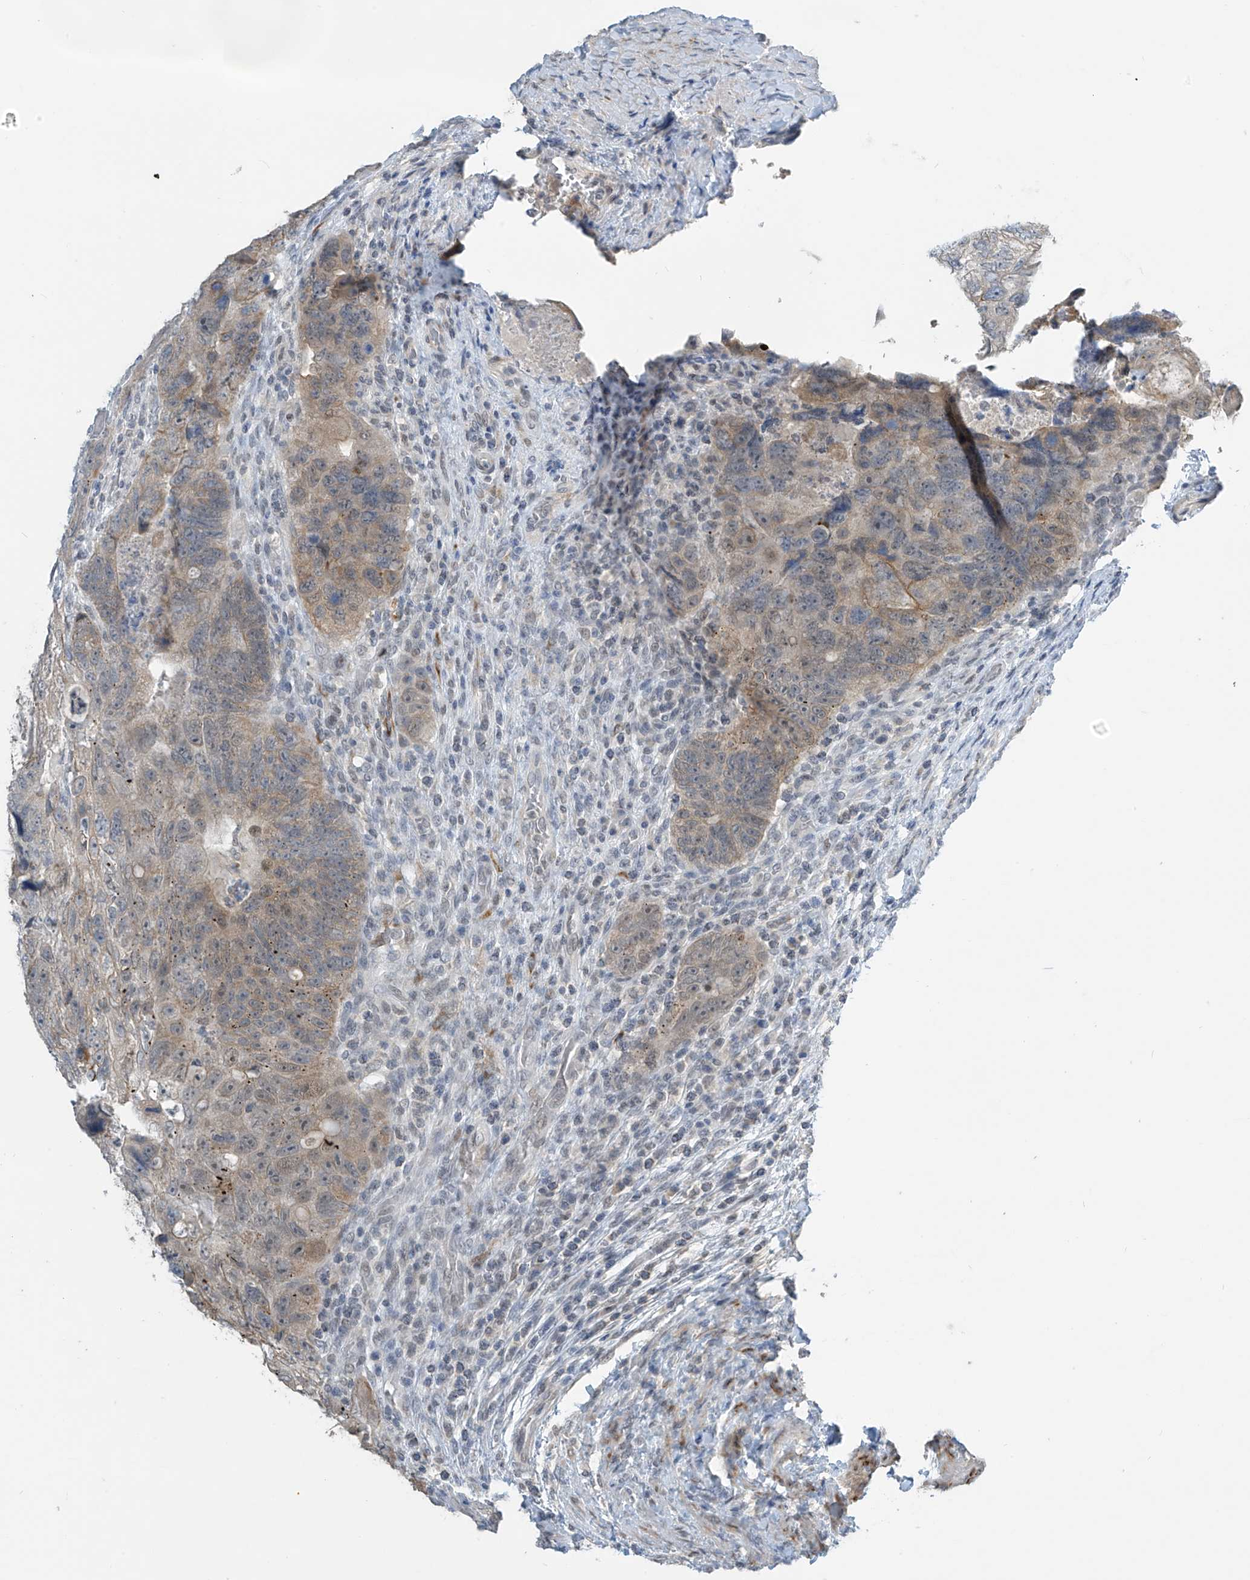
{"staining": {"intensity": "moderate", "quantity": ">75%", "location": "nuclear"}, "tissue": "colorectal cancer", "cell_type": "Tumor cells", "image_type": "cancer", "snomed": [{"axis": "morphology", "description": "Adenocarcinoma, NOS"}, {"axis": "topography", "description": "Rectum"}], "caption": "Immunohistochemical staining of colorectal cancer exhibits medium levels of moderate nuclear staining in about >75% of tumor cells. Immunohistochemistry (ihc) stains the protein of interest in brown and the nuclei are stained blue.", "gene": "METAP1D", "patient": {"sex": "male", "age": 59}}